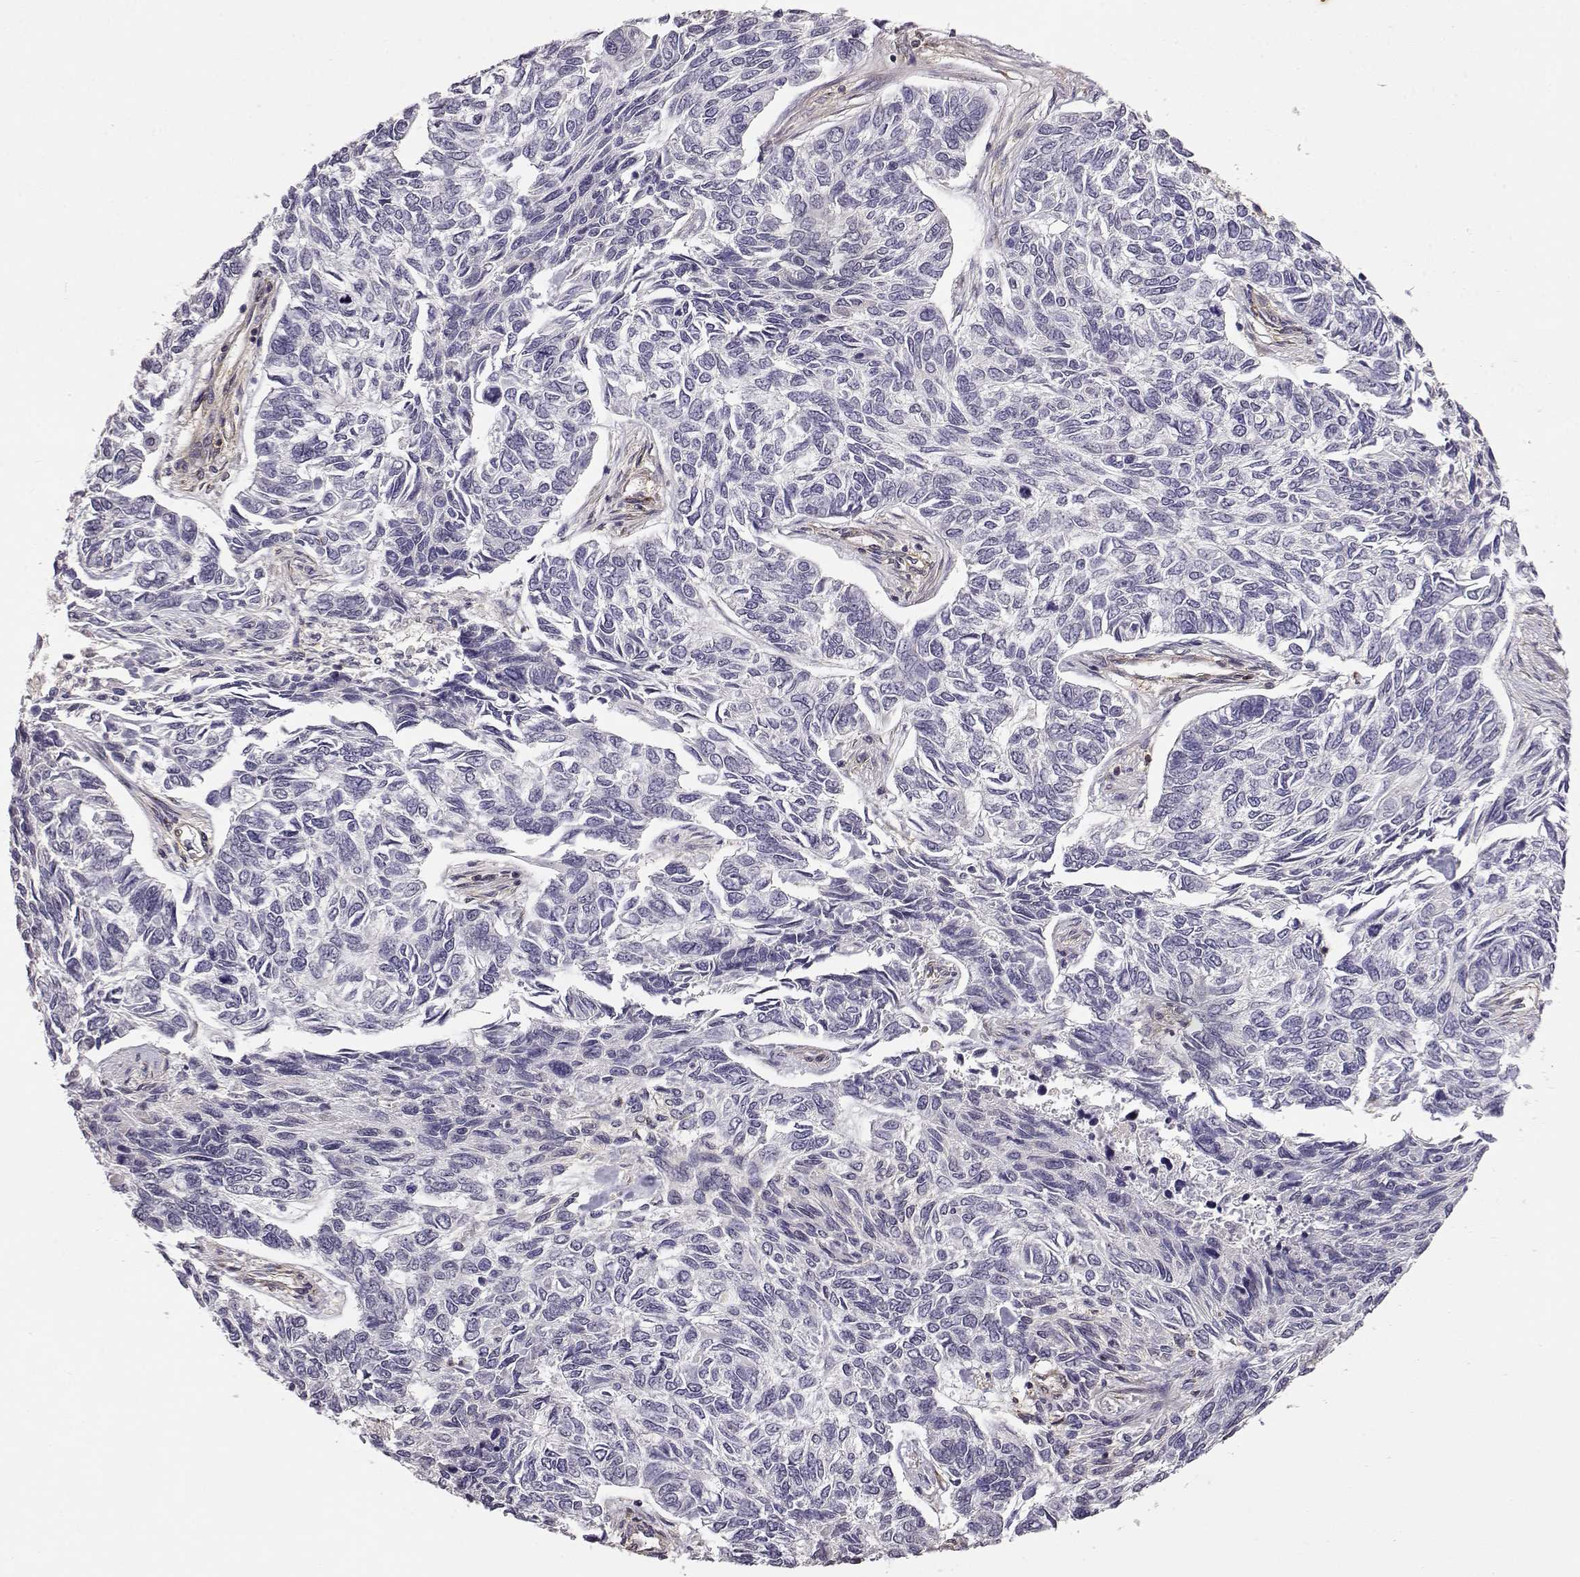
{"staining": {"intensity": "negative", "quantity": "none", "location": "none"}, "tissue": "skin cancer", "cell_type": "Tumor cells", "image_type": "cancer", "snomed": [{"axis": "morphology", "description": "Basal cell carcinoma"}, {"axis": "topography", "description": "Skin"}], "caption": "Human skin basal cell carcinoma stained for a protein using IHC displays no staining in tumor cells.", "gene": "IFITM1", "patient": {"sex": "female", "age": 65}}